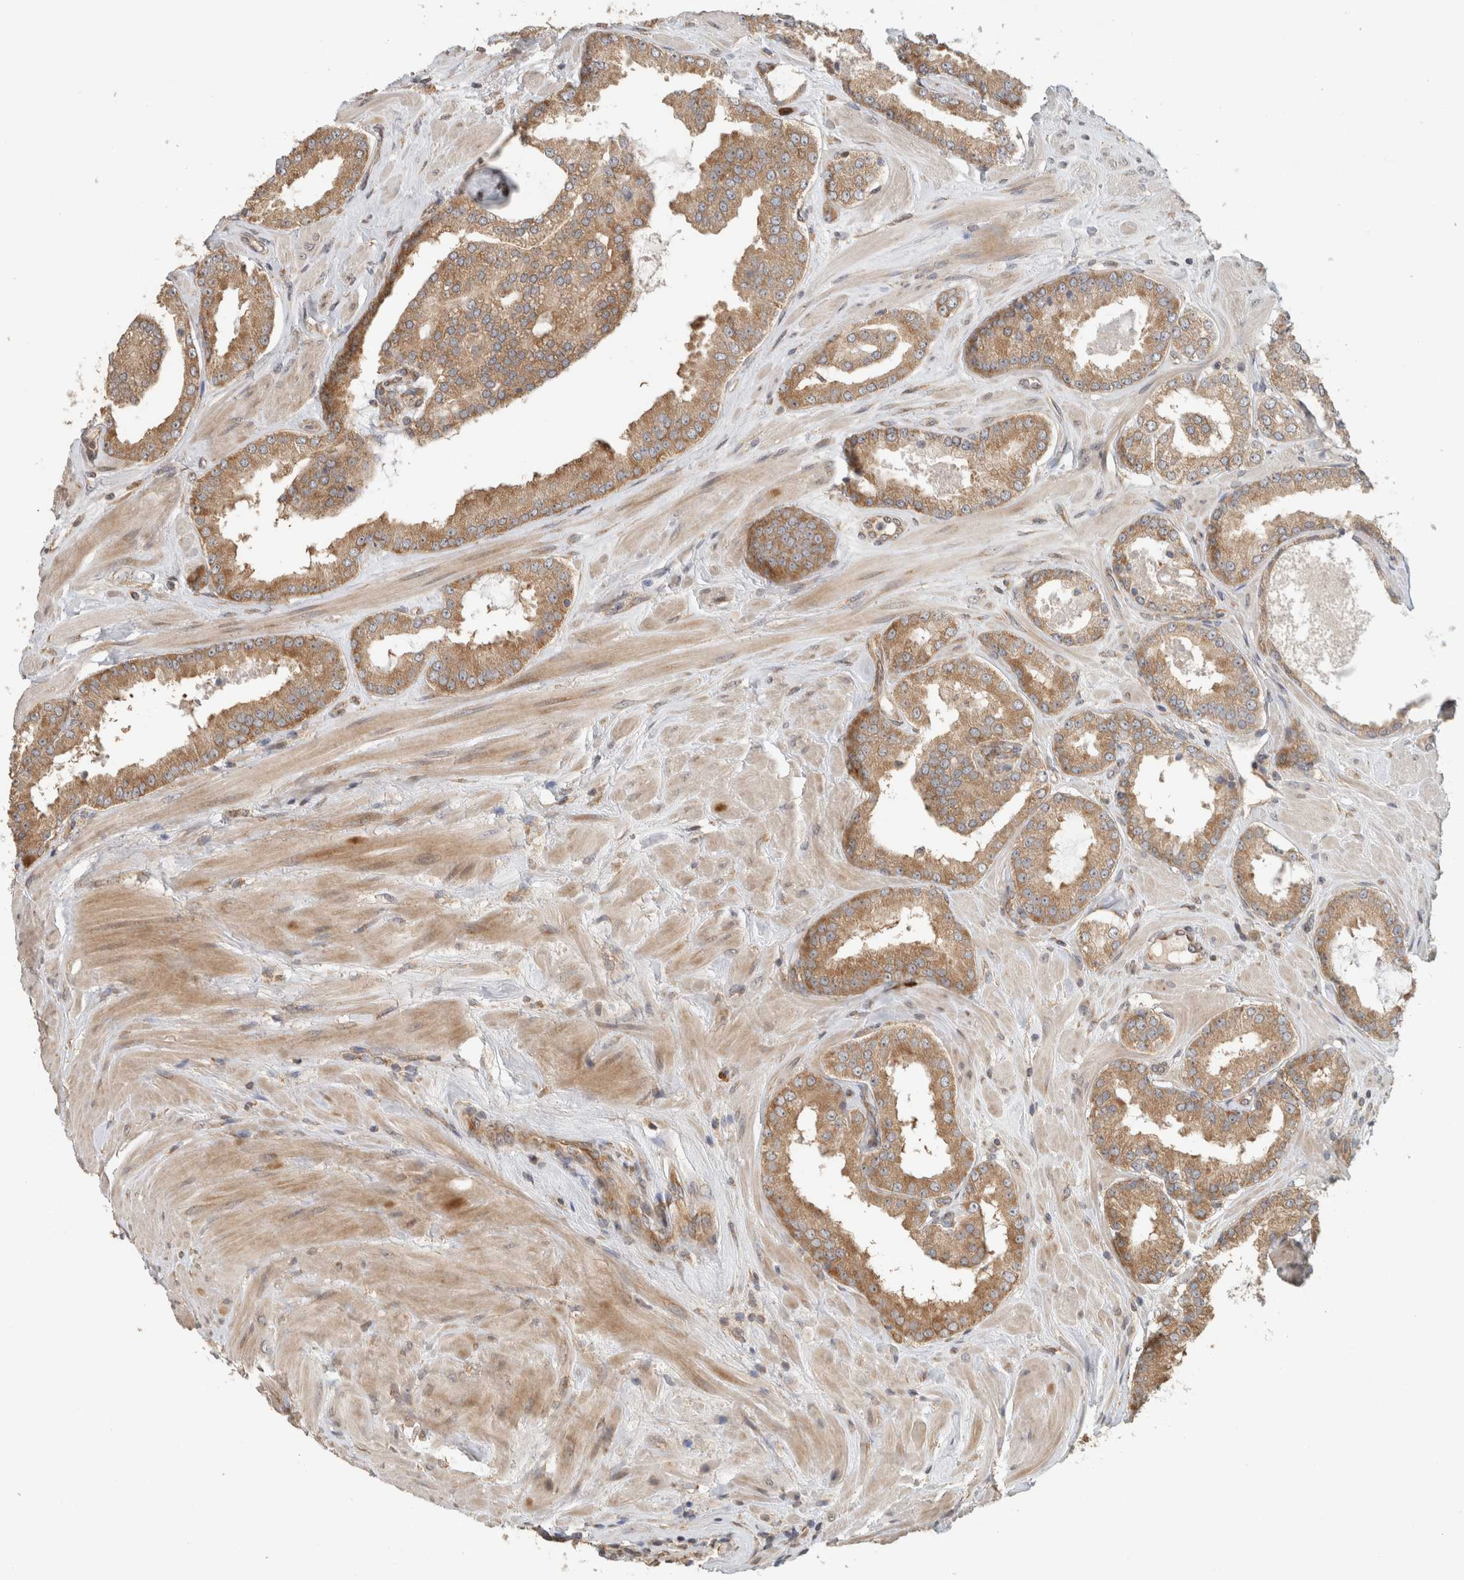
{"staining": {"intensity": "moderate", "quantity": ">75%", "location": "cytoplasmic/membranous"}, "tissue": "prostate cancer", "cell_type": "Tumor cells", "image_type": "cancer", "snomed": [{"axis": "morphology", "description": "Adenocarcinoma, Low grade"}, {"axis": "topography", "description": "Prostate"}], "caption": "The image displays staining of prostate cancer, revealing moderate cytoplasmic/membranous protein positivity (brown color) within tumor cells.", "gene": "PUM1", "patient": {"sex": "male", "age": 62}}